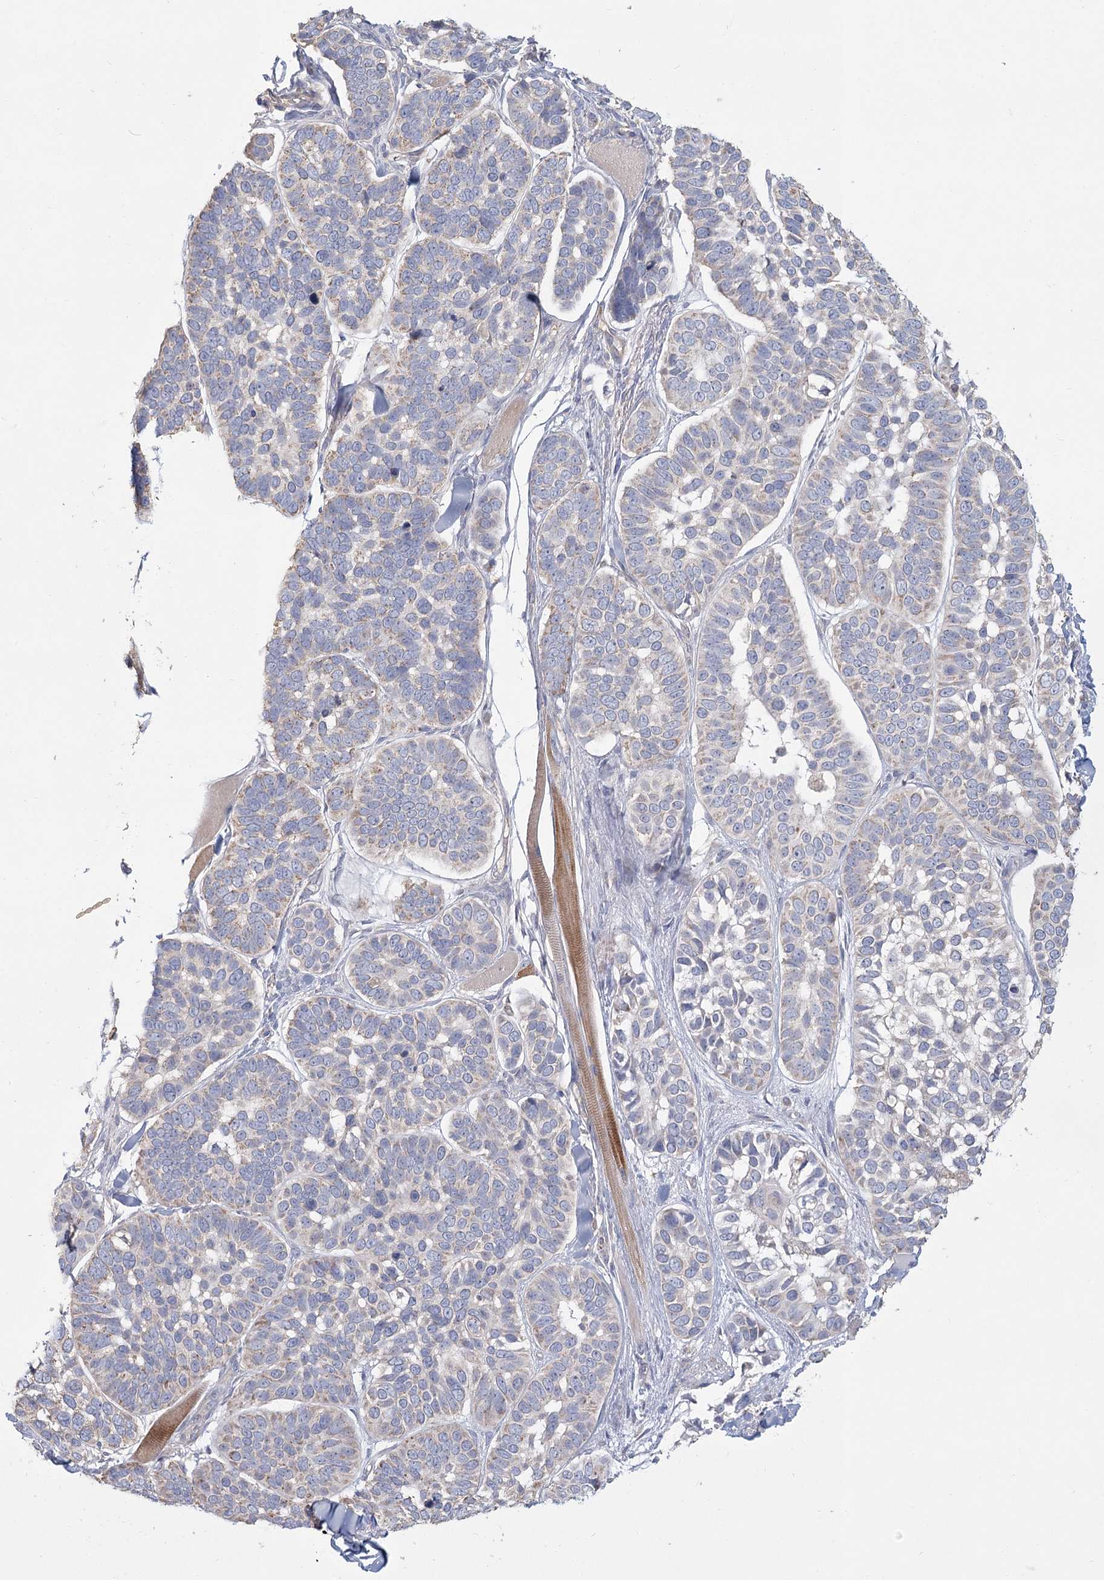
{"staining": {"intensity": "negative", "quantity": "none", "location": "none"}, "tissue": "skin cancer", "cell_type": "Tumor cells", "image_type": "cancer", "snomed": [{"axis": "morphology", "description": "Basal cell carcinoma"}, {"axis": "topography", "description": "Skin"}], "caption": "Skin cancer was stained to show a protein in brown. There is no significant staining in tumor cells.", "gene": "CNTLN", "patient": {"sex": "male", "age": 62}}